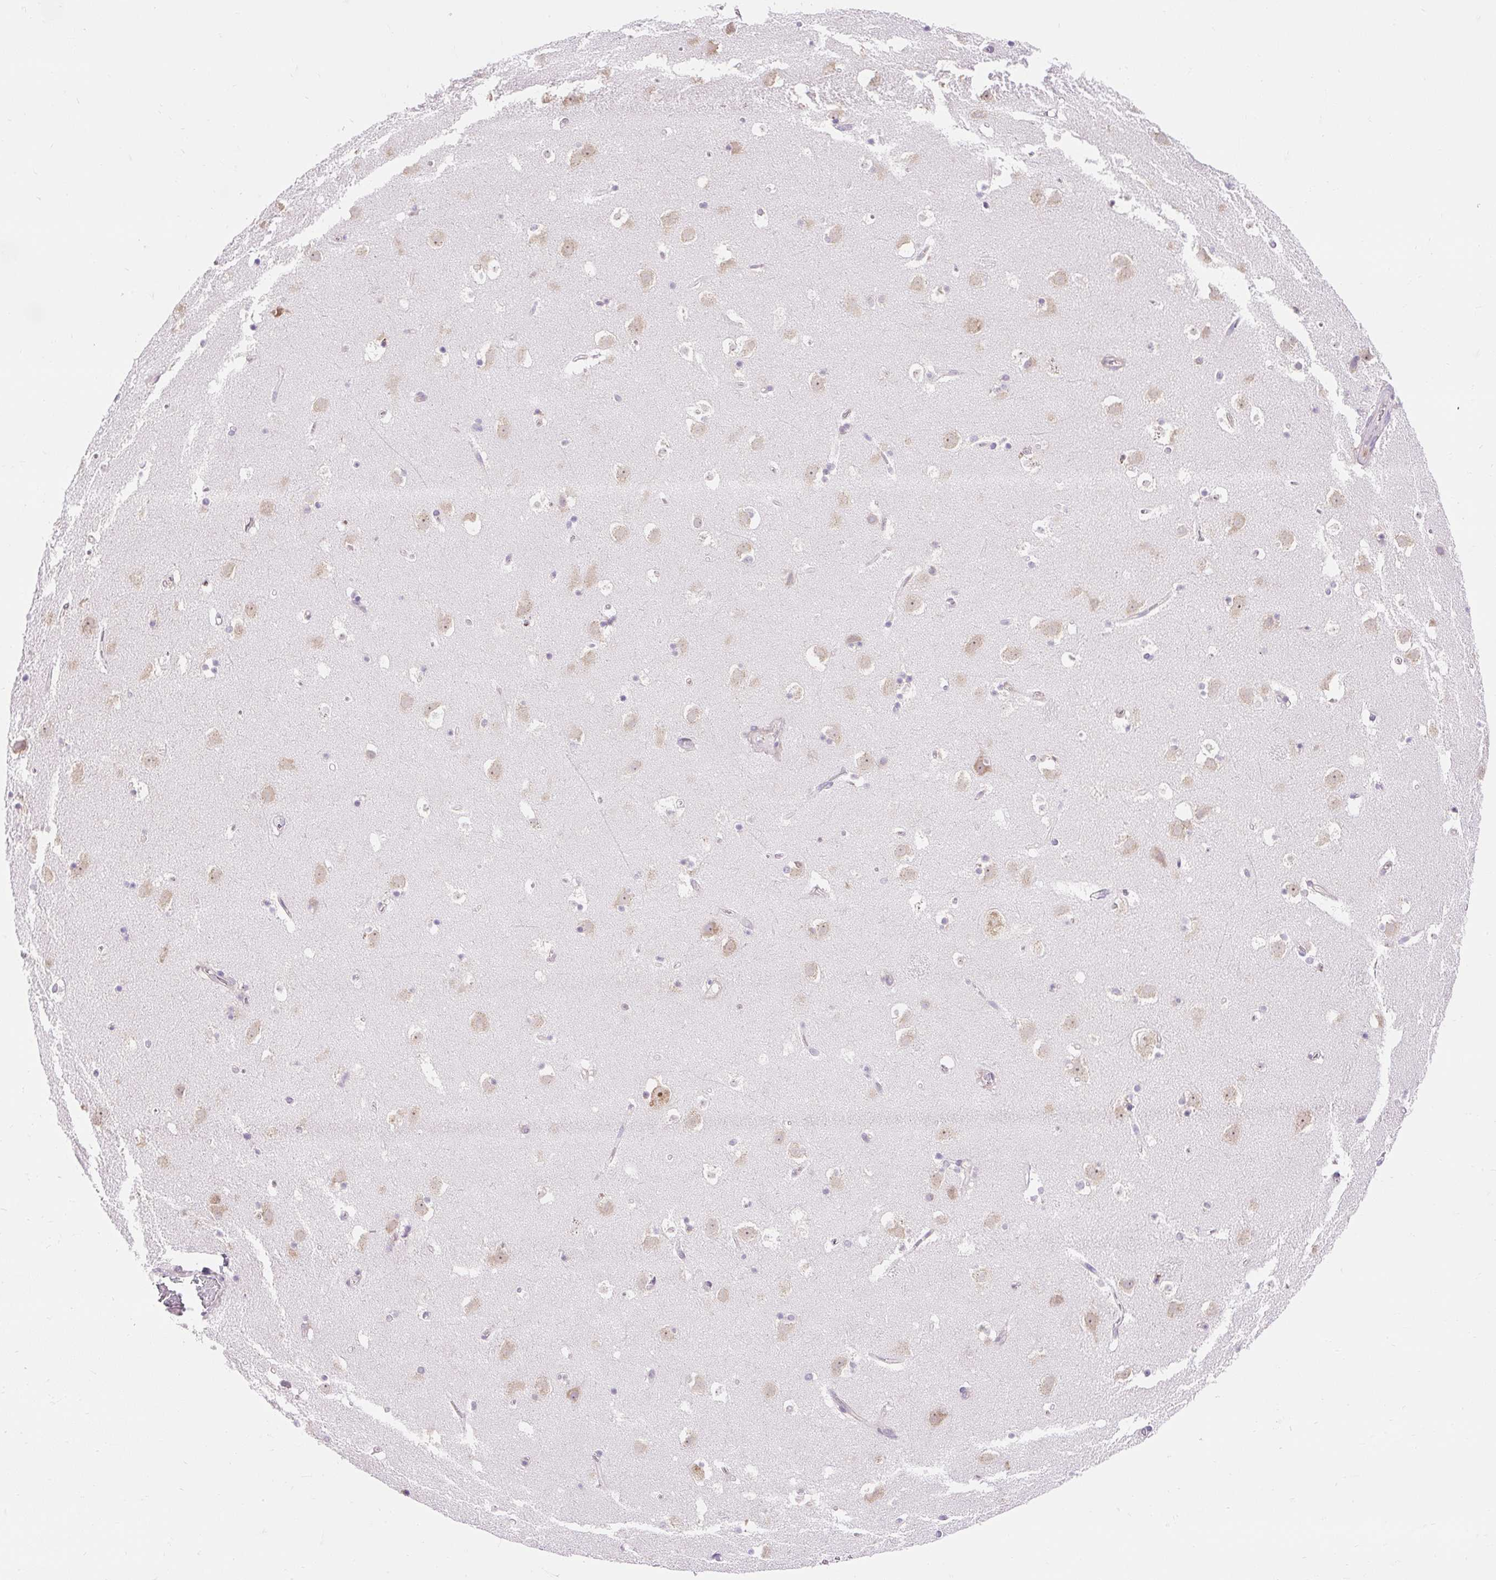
{"staining": {"intensity": "weak", "quantity": "<25%", "location": "cytoplasmic/membranous"}, "tissue": "caudate", "cell_type": "Glial cells", "image_type": "normal", "snomed": [{"axis": "morphology", "description": "Normal tissue, NOS"}, {"axis": "topography", "description": "Lateral ventricle wall"}], "caption": "Immunohistochemistry of benign human caudate shows no staining in glial cells.", "gene": "GPR45", "patient": {"sex": "male", "age": 37}}